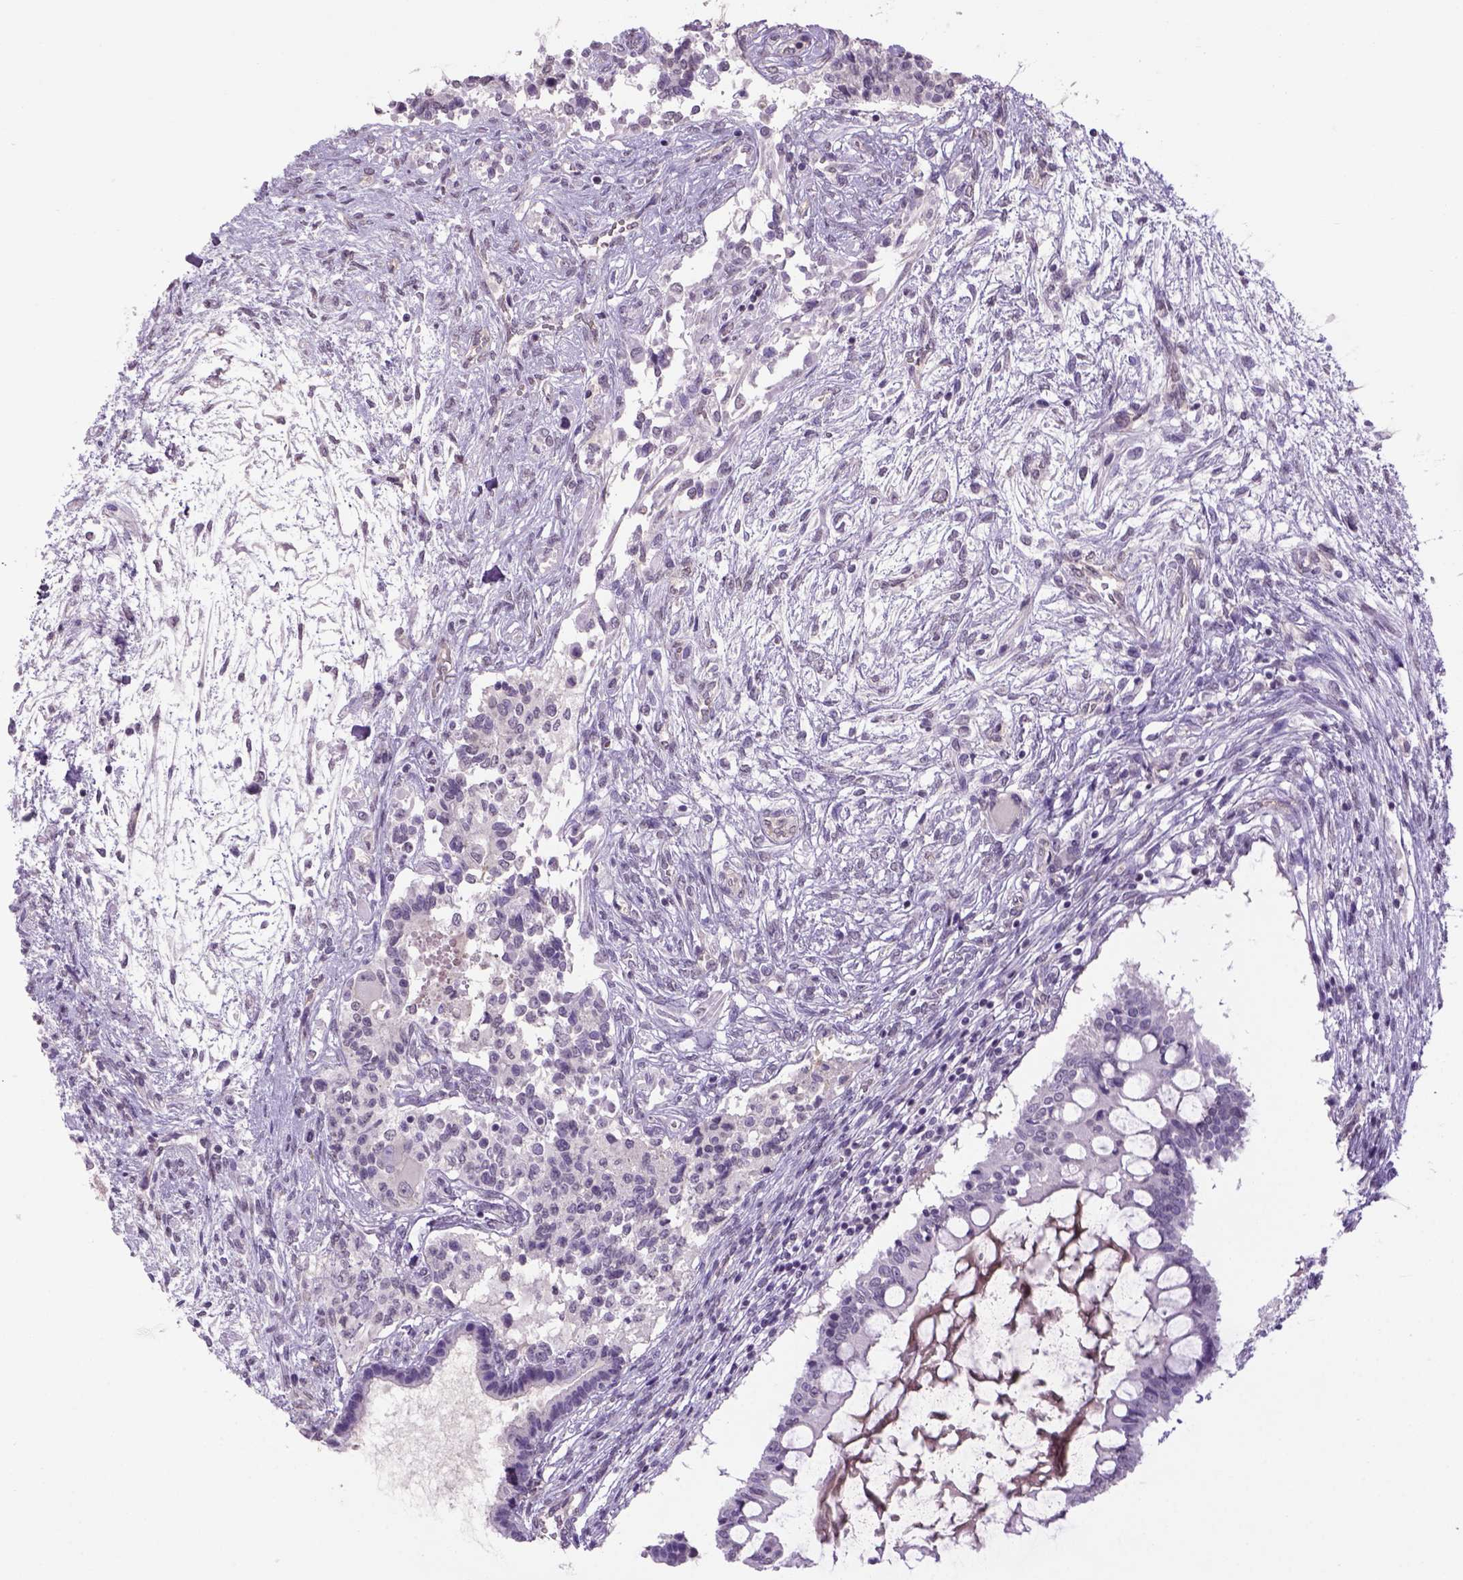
{"staining": {"intensity": "negative", "quantity": "none", "location": "none"}, "tissue": "testis cancer", "cell_type": "Tumor cells", "image_type": "cancer", "snomed": [{"axis": "morphology", "description": "Carcinoma, Embryonal, NOS"}, {"axis": "topography", "description": "Testis"}], "caption": "Tumor cells are negative for protein expression in human embryonal carcinoma (testis).", "gene": "PRRT1", "patient": {"sex": "male", "age": 37}}